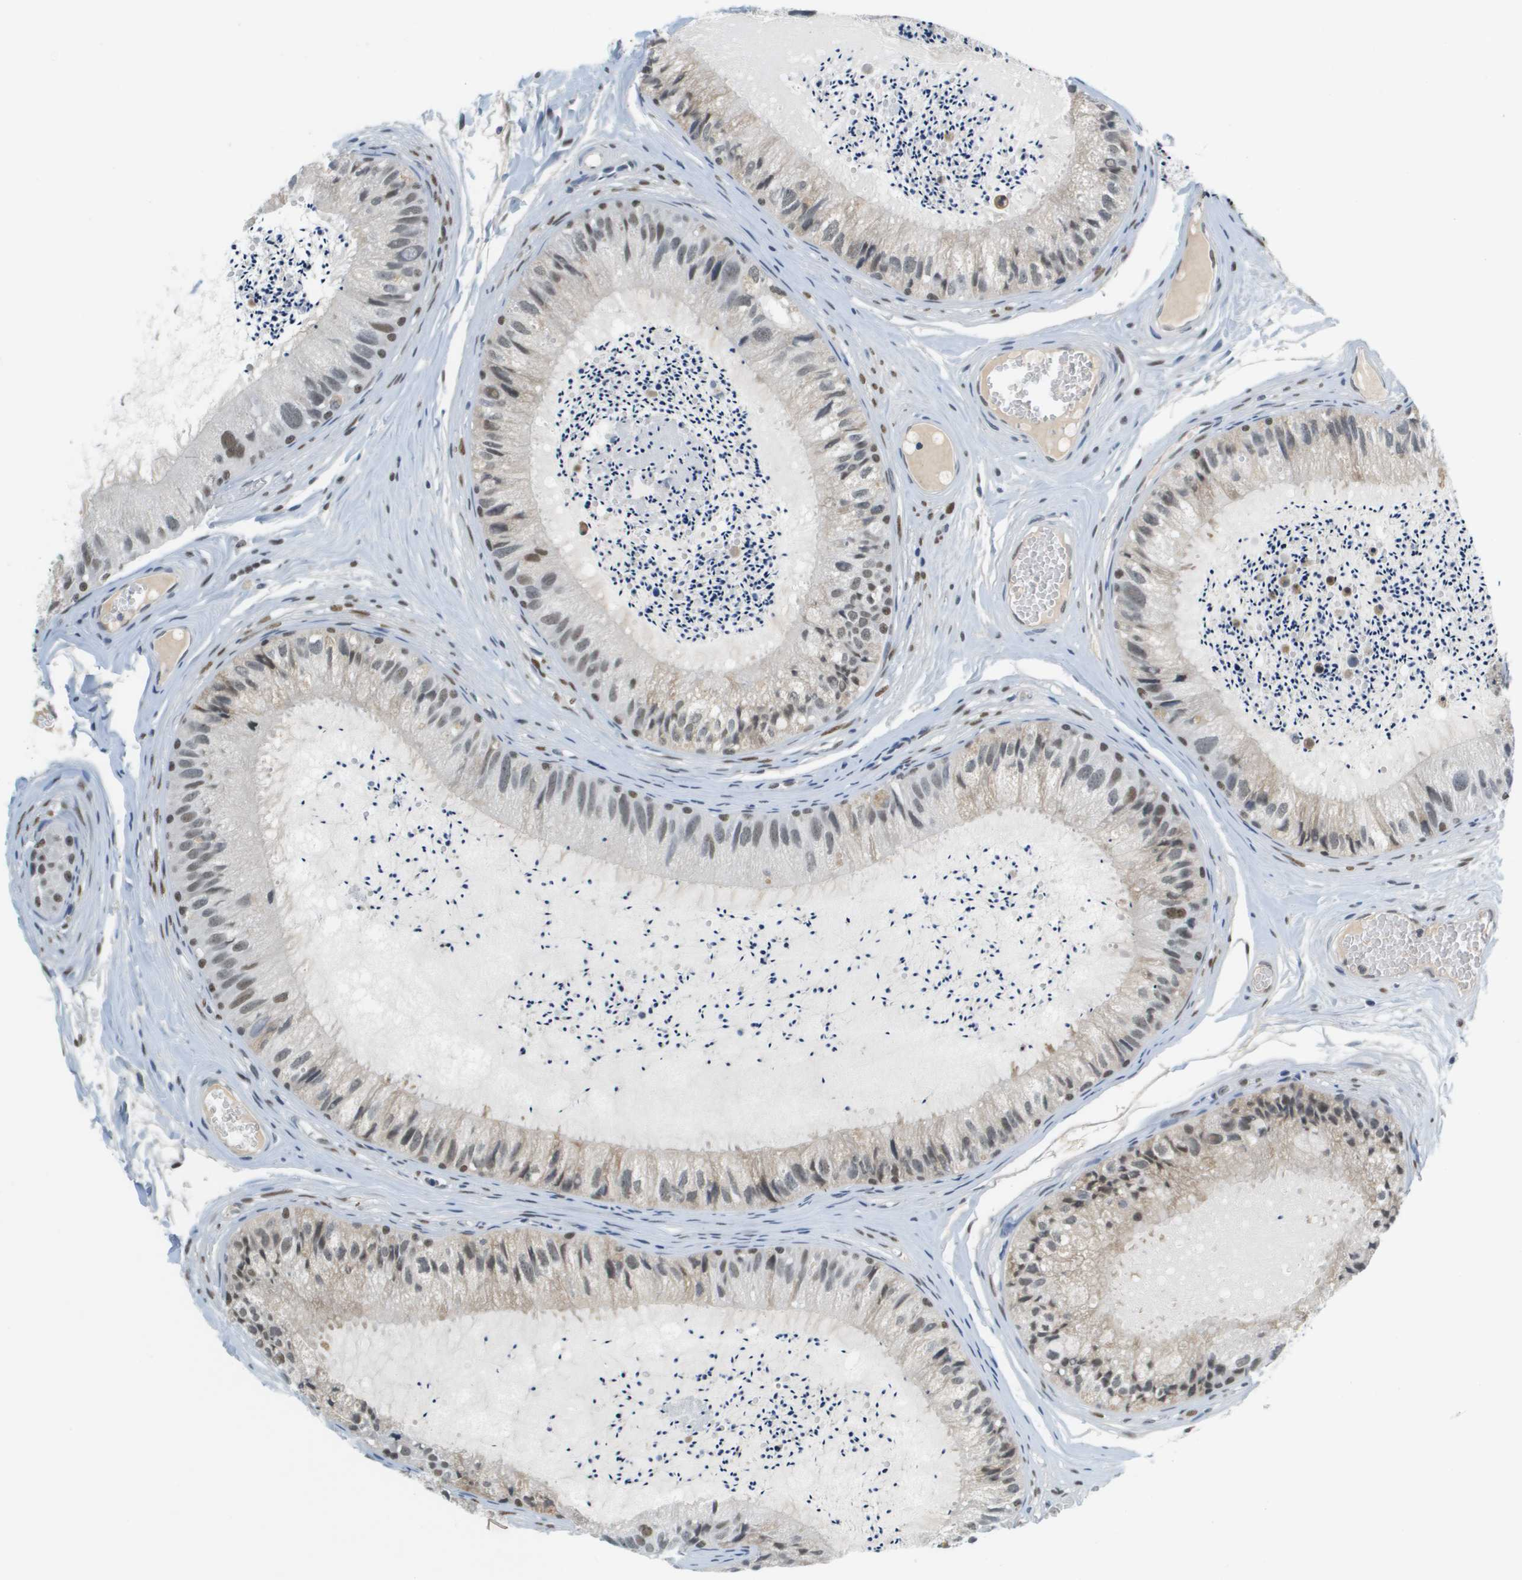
{"staining": {"intensity": "moderate", "quantity": ">75%", "location": "nuclear"}, "tissue": "epididymis", "cell_type": "Glandular cells", "image_type": "normal", "snomed": [{"axis": "morphology", "description": "Normal tissue, NOS"}, {"axis": "topography", "description": "Epididymis"}], "caption": "A photomicrograph of human epididymis stained for a protein demonstrates moderate nuclear brown staining in glandular cells. (DAB IHC, brown staining for protein, blue staining for nuclei).", "gene": "CBX5", "patient": {"sex": "male", "age": 31}}